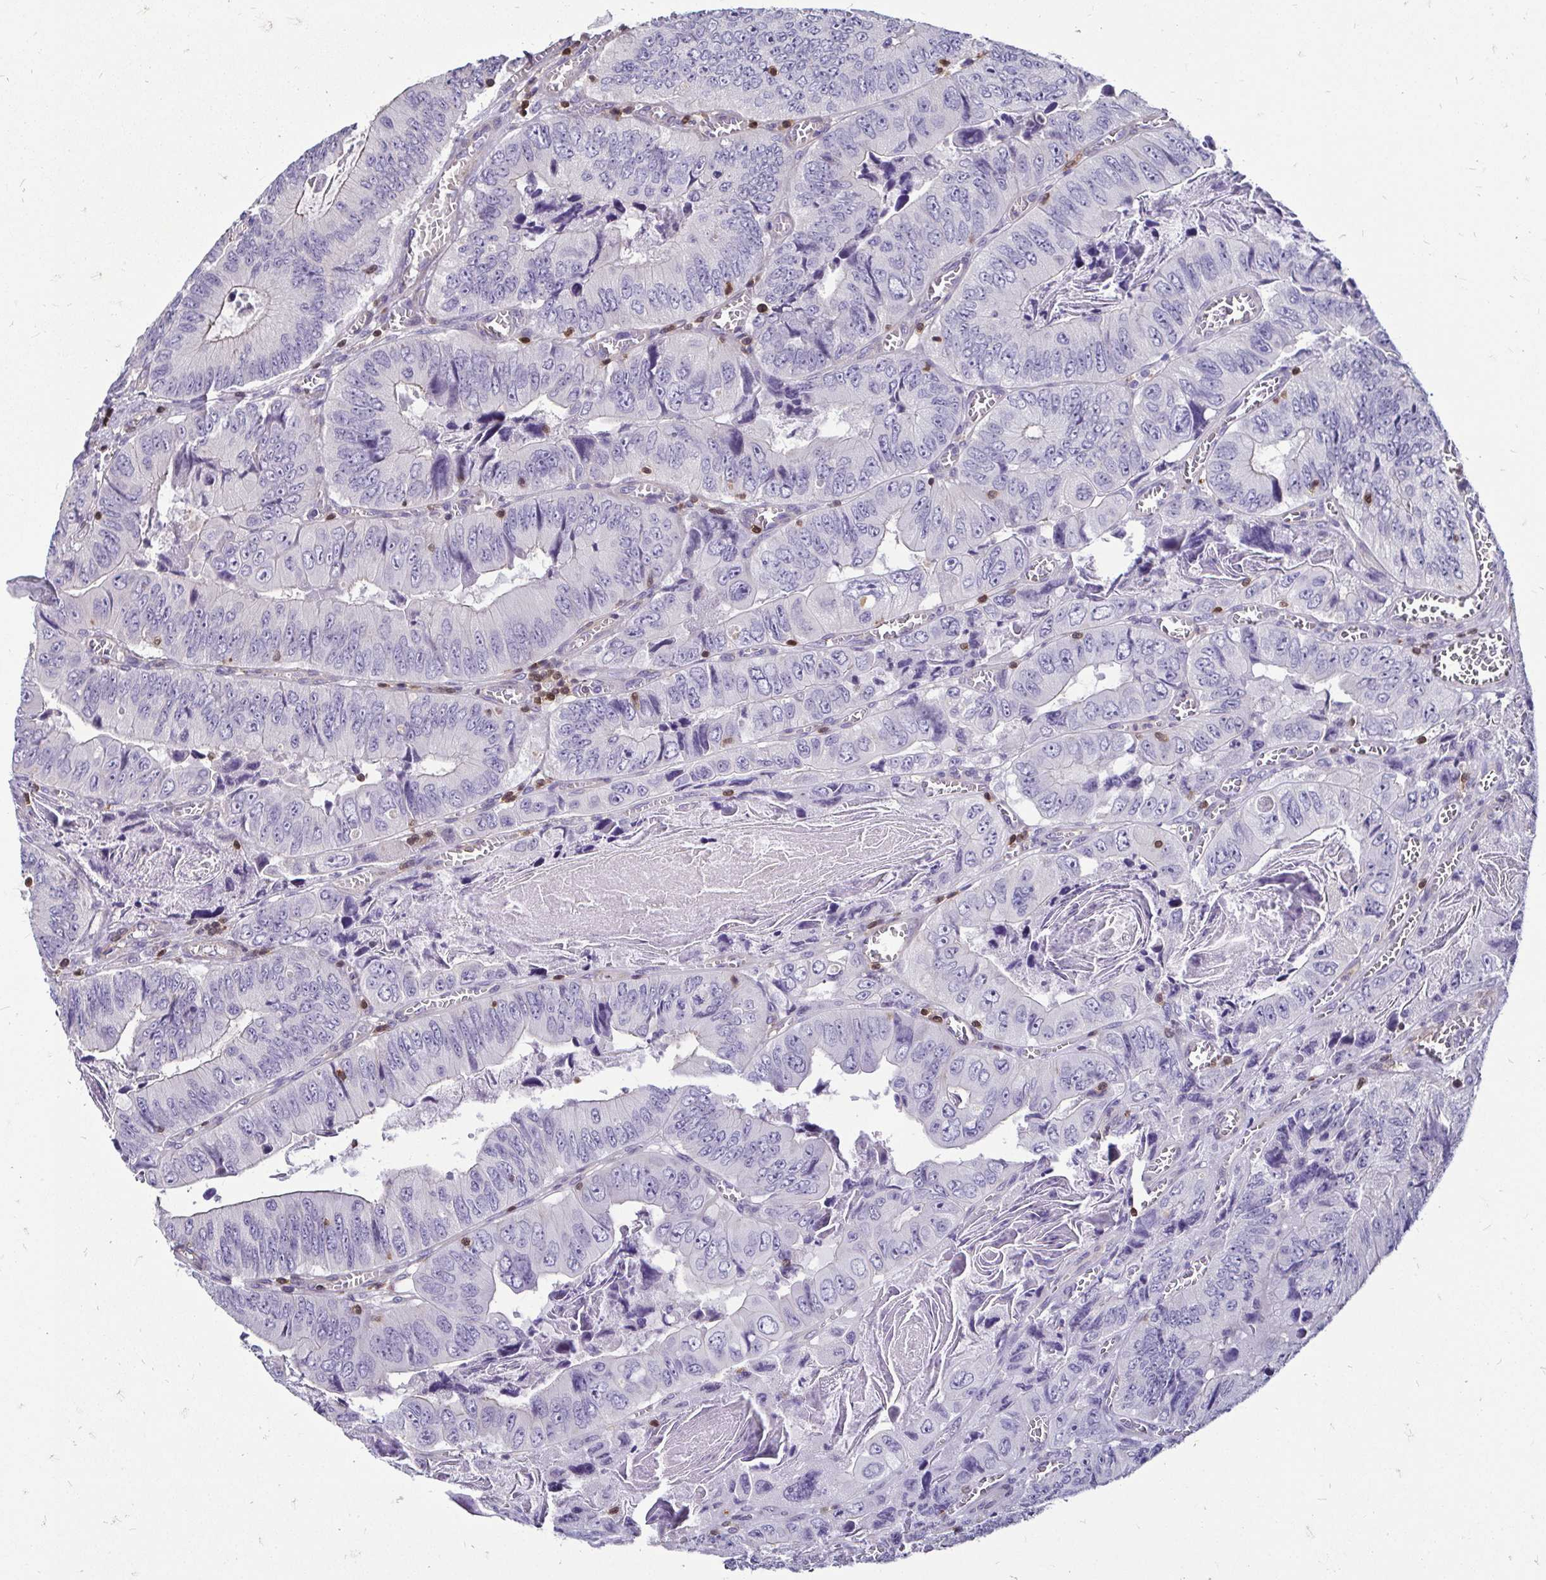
{"staining": {"intensity": "negative", "quantity": "none", "location": "none"}, "tissue": "colorectal cancer", "cell_type": "Tumor cells", "image_type": "cancer", "snomed": [{"axis": "morphology", "description": "Adenocarcinoma, NOS"}, {"axis": "topography", "description": "Colon"}], "caption": "Immunohistochemistry of colorectal adenocarcinoma demonstrates no staining in tumor cells.", "gene": "ZFP1", "patient": {"sex": "female", "age": 84}}